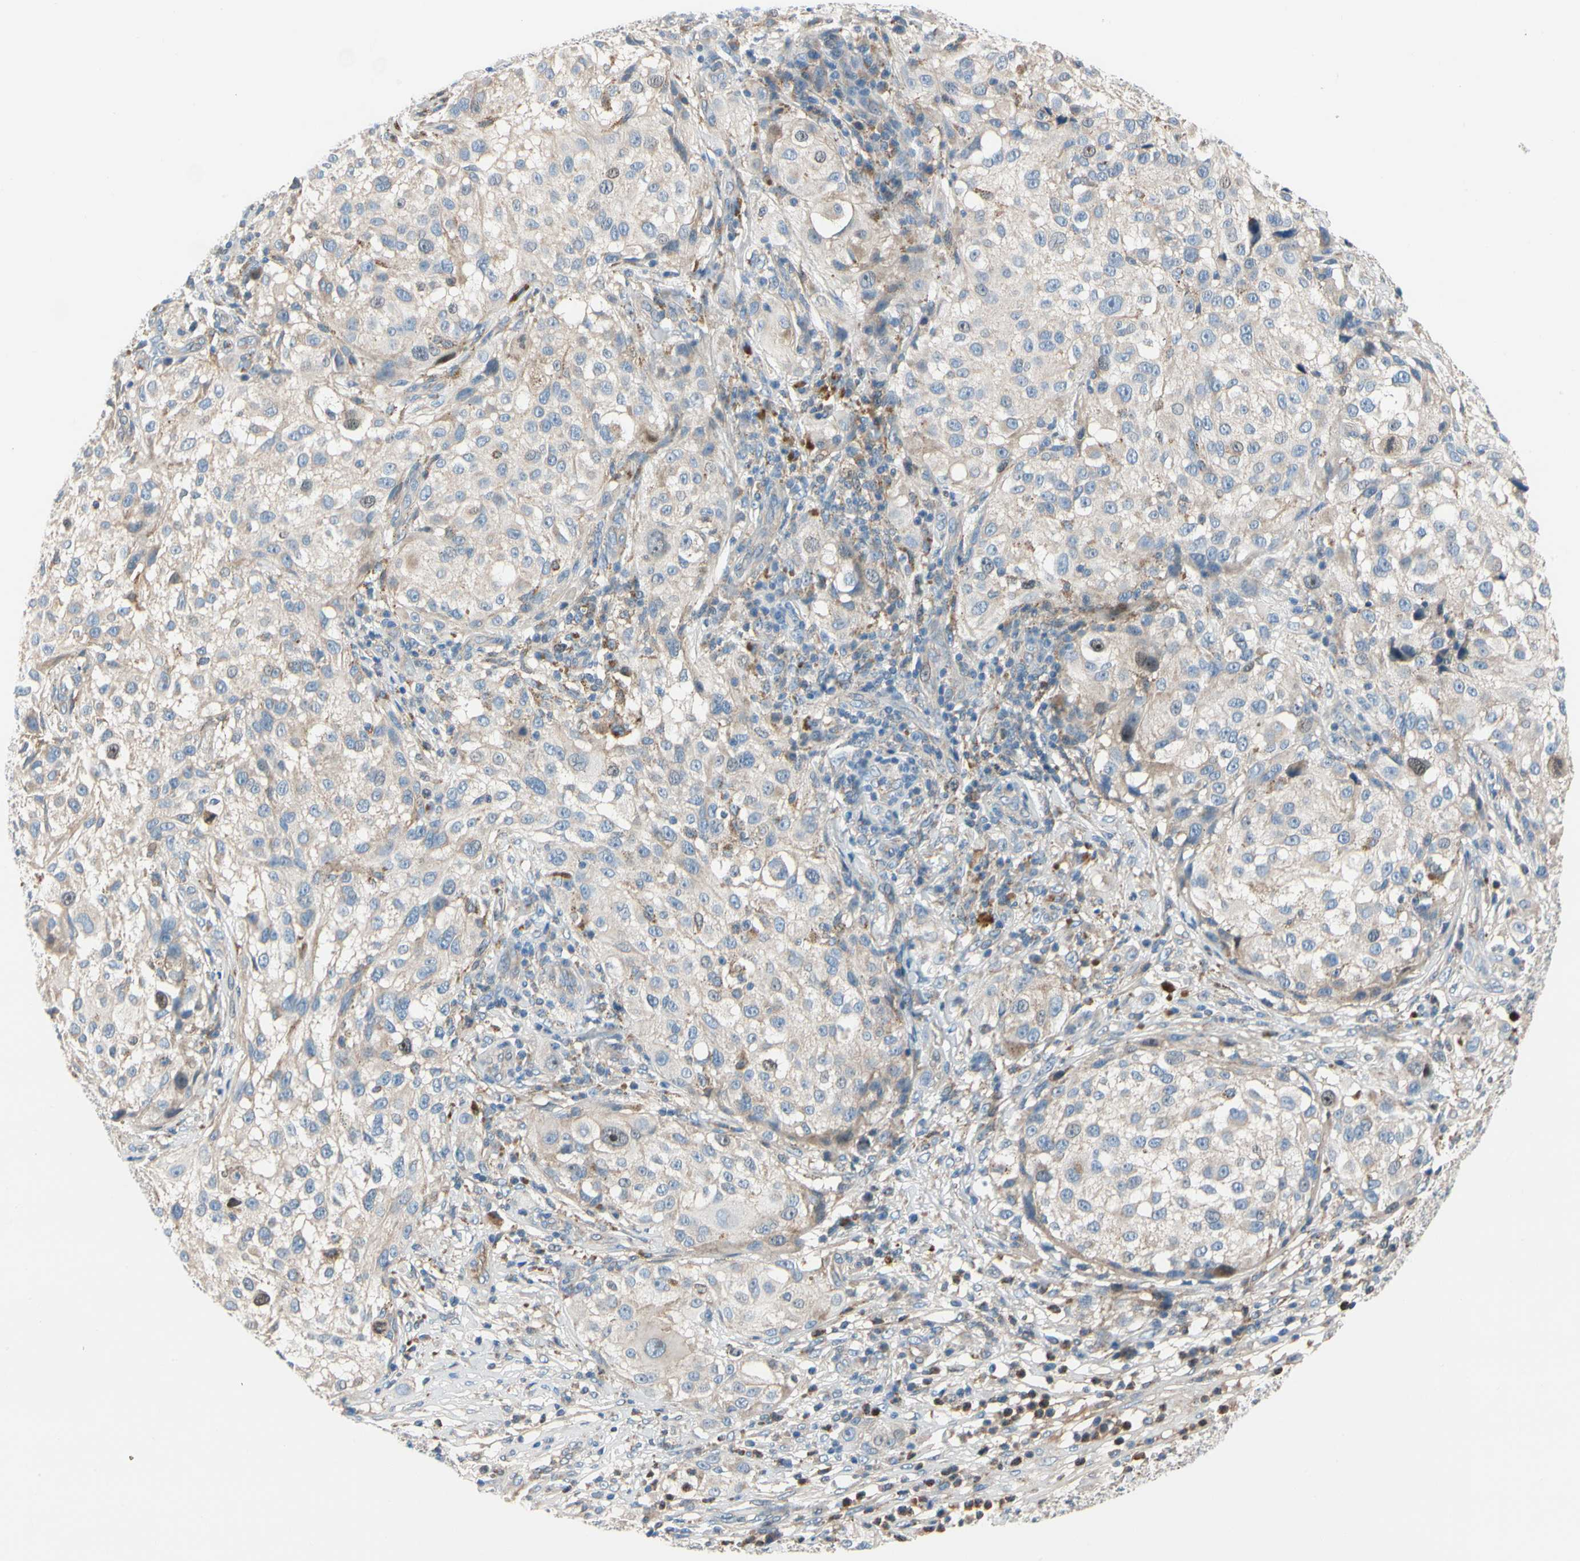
{"staining": {"intensity": "weak", "quantity": "<25%", "location": "nuclear"}, "tissue": "melanoma", "cell_type": "Tumor cells", "image_type": "cancer", "snomed": [{"axis": "morphology", "description": "Necrosis, NOS"}, {"axis": "morphology", "description": "Malignant melanoma, NOS"}, {"axis": "topography", "description": "Skin"}], "caption": "Malignant melanoma stained for a protein using immunohistochemistry (IHC) reveals no expression tumor cells.", "gene": "HJURP", "patient": {"sex": "female", "age": 87}}